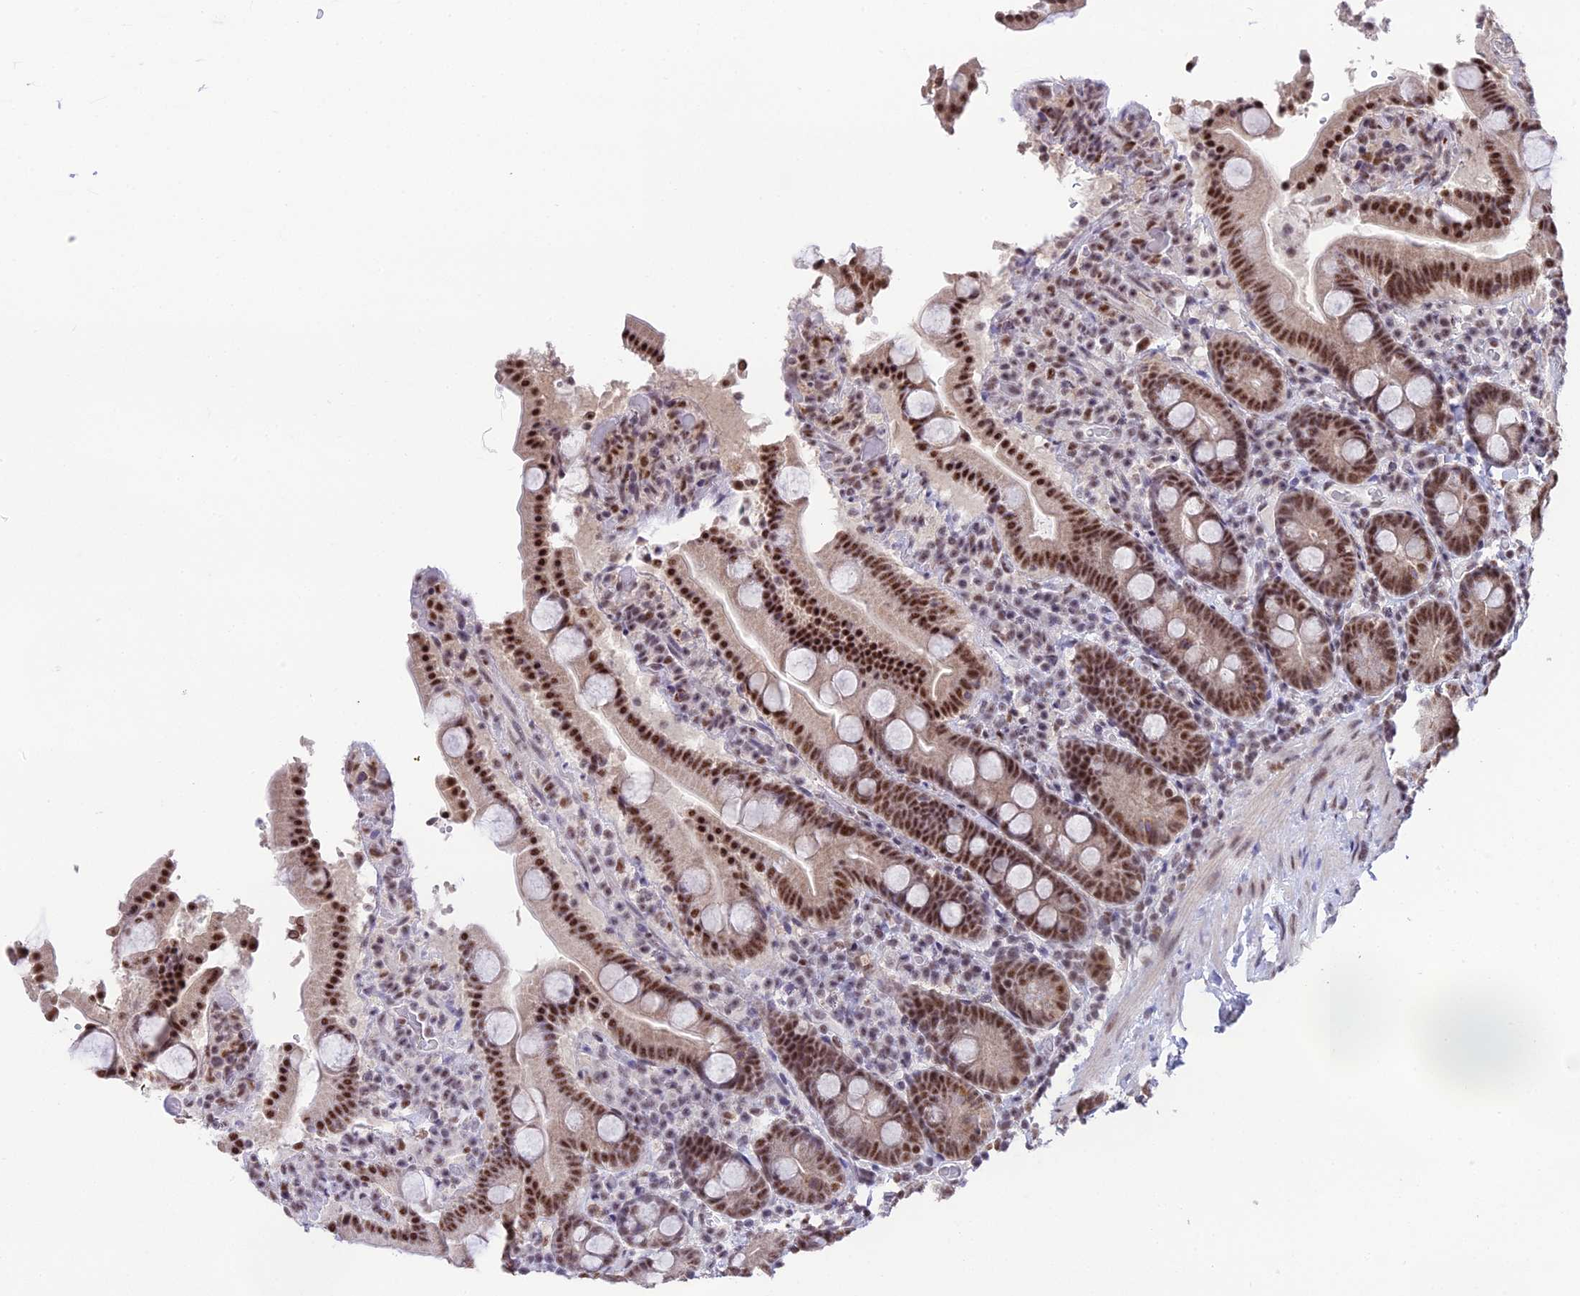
{"staining": {"intensity": "strong", "quantity": ">75%", "location": "nuclear"}, "tissue": "duodenum", "cell_type": "Glandular cells", "image_type": "normal", "snomed": [{"axis": "morphology", "description": "Normal tissue, NOS"}, {"axis": "topography", "description": "Duodenum"}], "caption": "Immunohistochemical staining of benign human duodenum displays high levels of strong nuclear expression in approximately >75% of glandular cells. Using DAB (brown) and hematoxylin (blue) stains, captured at high magnification using brightfield microscopy.", "gene": "THOC7", "patient": {"sex": "male", "age": 55}}